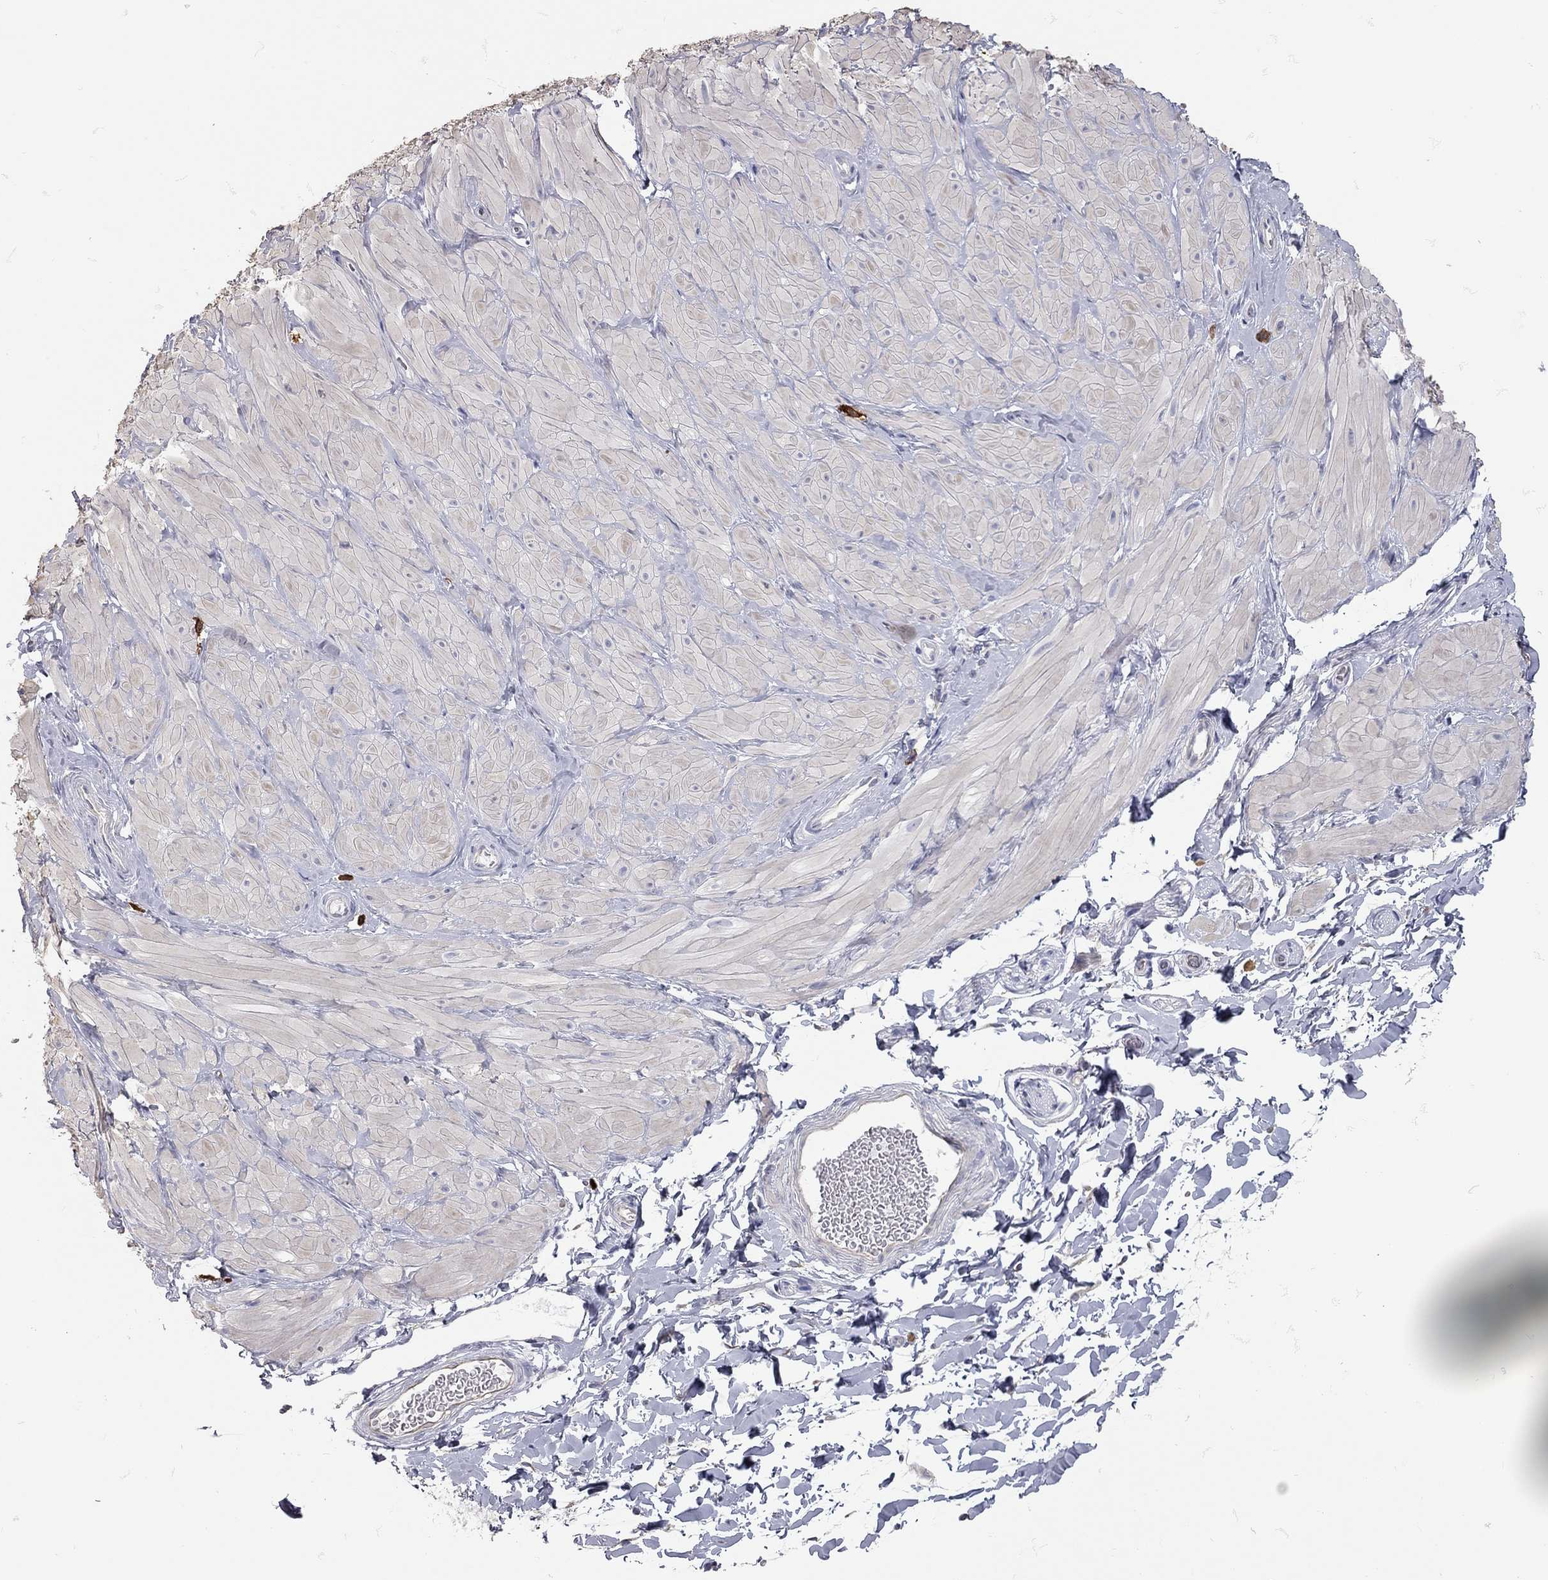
{"staining": {"intensity": "negative", "quantity": "none", "location": "none"}, "tissue": "soft tissue", "cell_type": "Fibroblasts", "image_type": "normal", "snomed": [{"axis": "morphology", "description": "Normal tissue, NOS"}, {"axis": "topography", "description": "Smooth muscle"}, {"axis": "topography", "description": "Peripheral nerve tissue"}], "caption": "Soft tissue was stained to show a protein in brown. There is no significant staining in fibroblasts. The staining is performed using DAB (3,3'-diaminobenzidine) brown chromogen with nuclei counter-stained in using hematoxylin.", "gene": "C10orf90", "patient": {"sex": "male", "age": 22}}